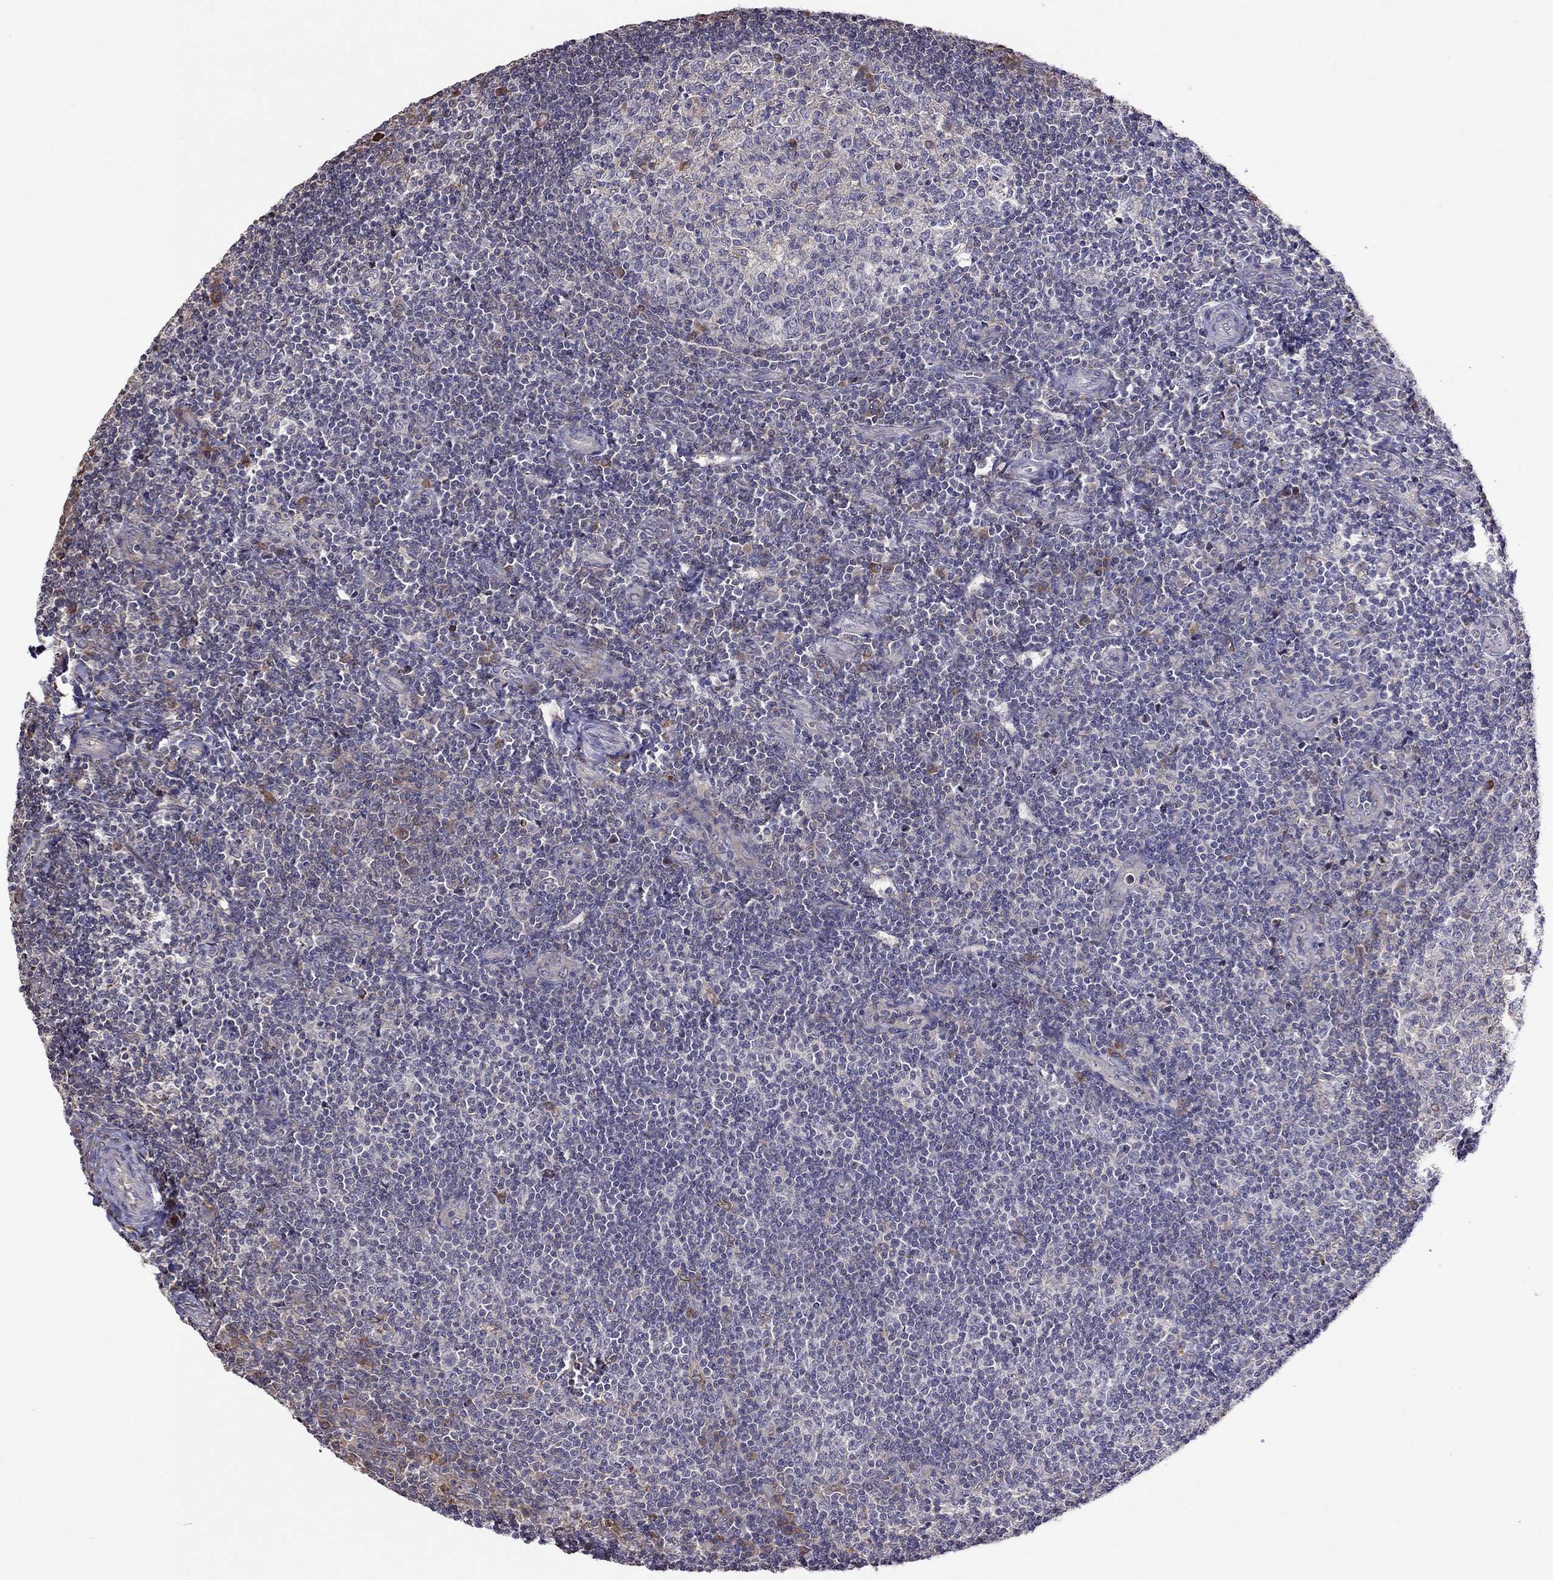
{"staining": {"intensity": "weak", "quantity": "<25%", "location": "cytoplasmic/membranous"}, "tissue": "tonsil", "cell_type": "Germinal center cells", "image_type": "normal", "snomed": [{"axis": "morphology", "description": "Normal tissue, NOS"}, {"axis": "topography", "description": "Tonsil"}], "caption": "The immunohistochemistry (IHC) image has no significant positivity in germinal center cells of tonsil. (DAB (3,3'-diaminobenzidine) immunohistochemistry (IHC) with hematoxylin counter stain).", "gene": "ADAM28", "patient": {"sex": "female", "age": 13}}